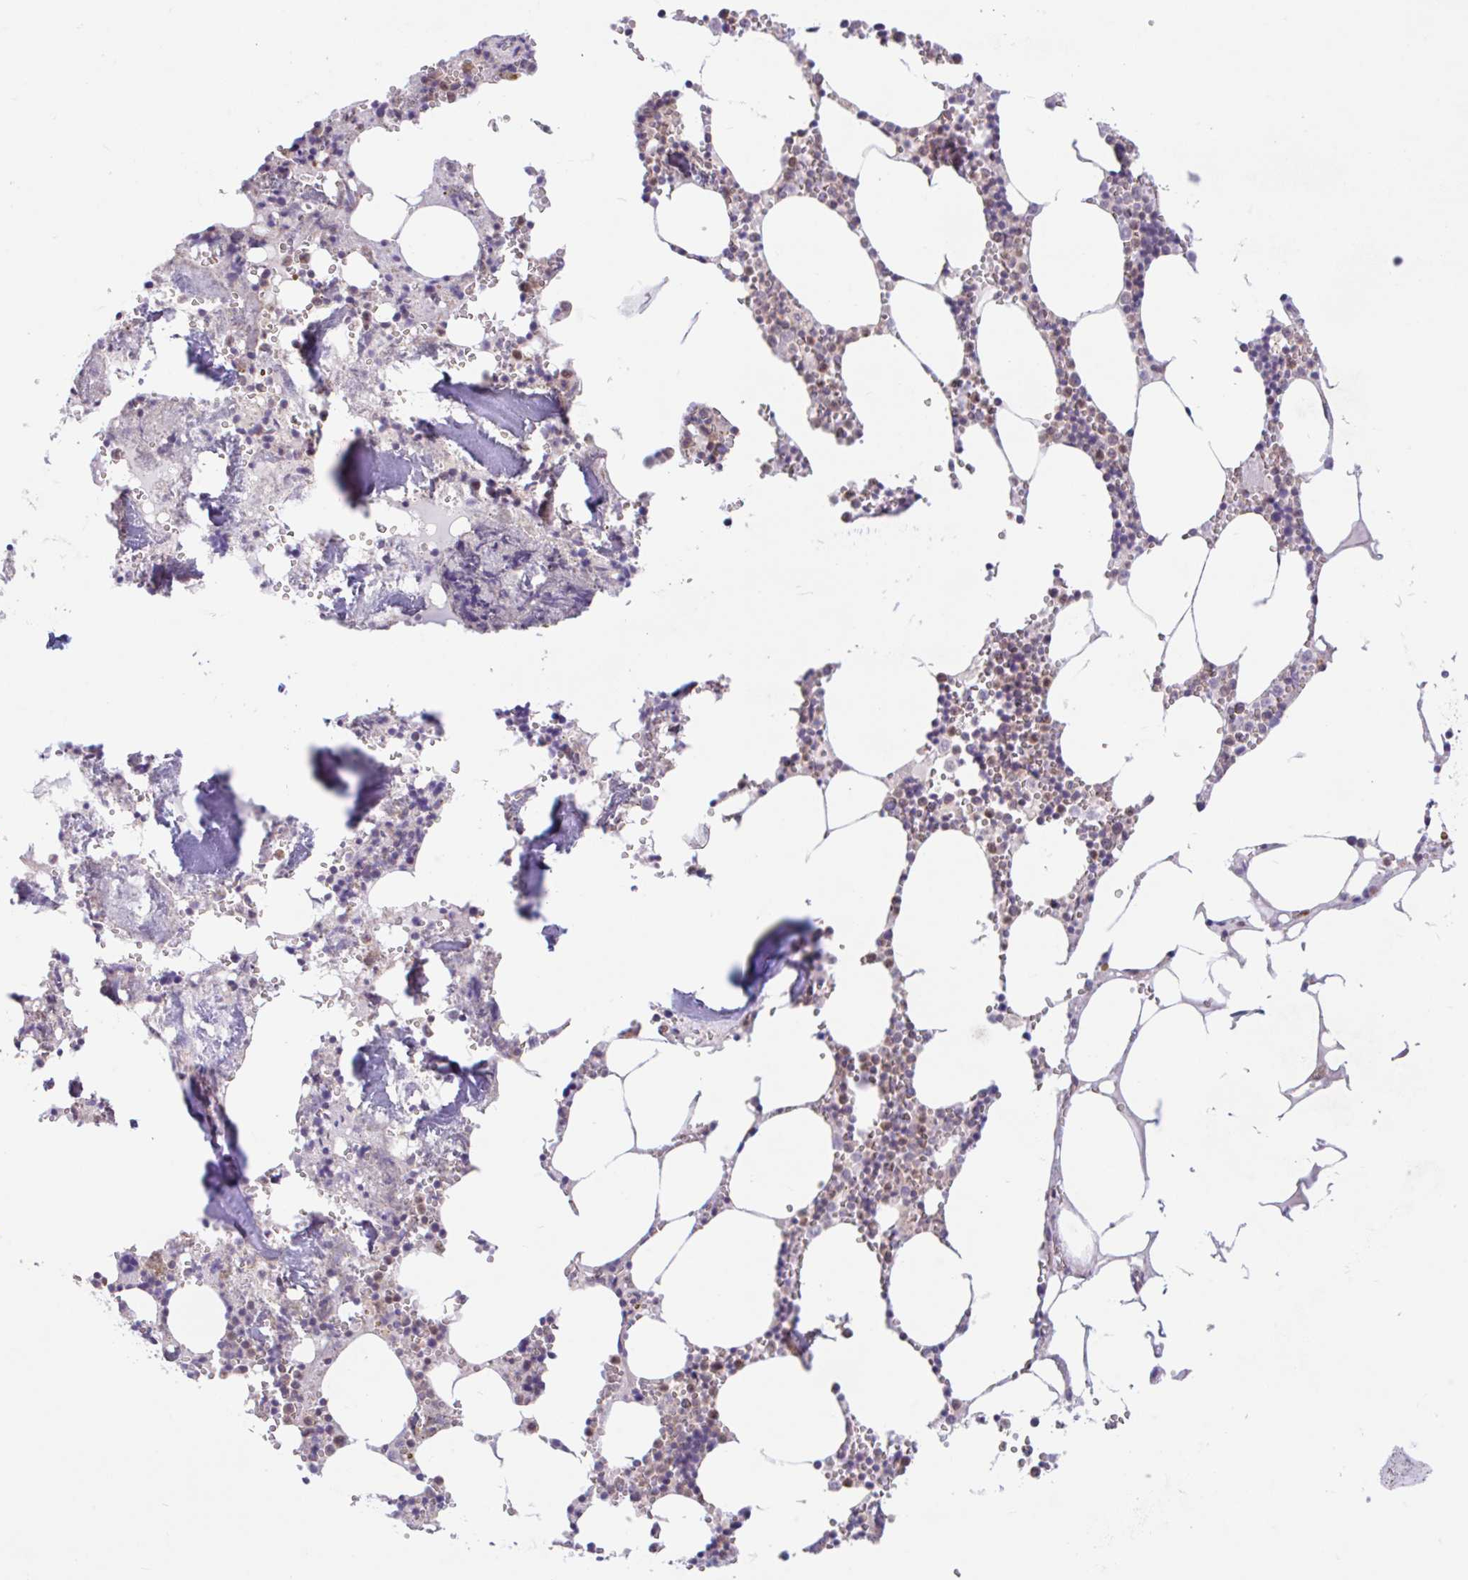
{"staining": {"intensity": "moderate", "quantity": "25%-75%", "location": "cytoplasmic/membranous"}, "tissue": "bone marrow", "cell_type": "Hematopoietic cells", "image_type": "normal", "snomed": [{"axis": "morphology", "description": "Normal tissue, NOS"}, {"axis": "topography", "description": "Bone marrow"}], "caption": "Benign bone marrow exhibits moderate cytoplasmic/membranous expression in about 25%-75% of hematopoietic cells, visualized by immunohistochemistry.", "gene": "RALBP1", "patient": {"sex": "male", "age": 54}}